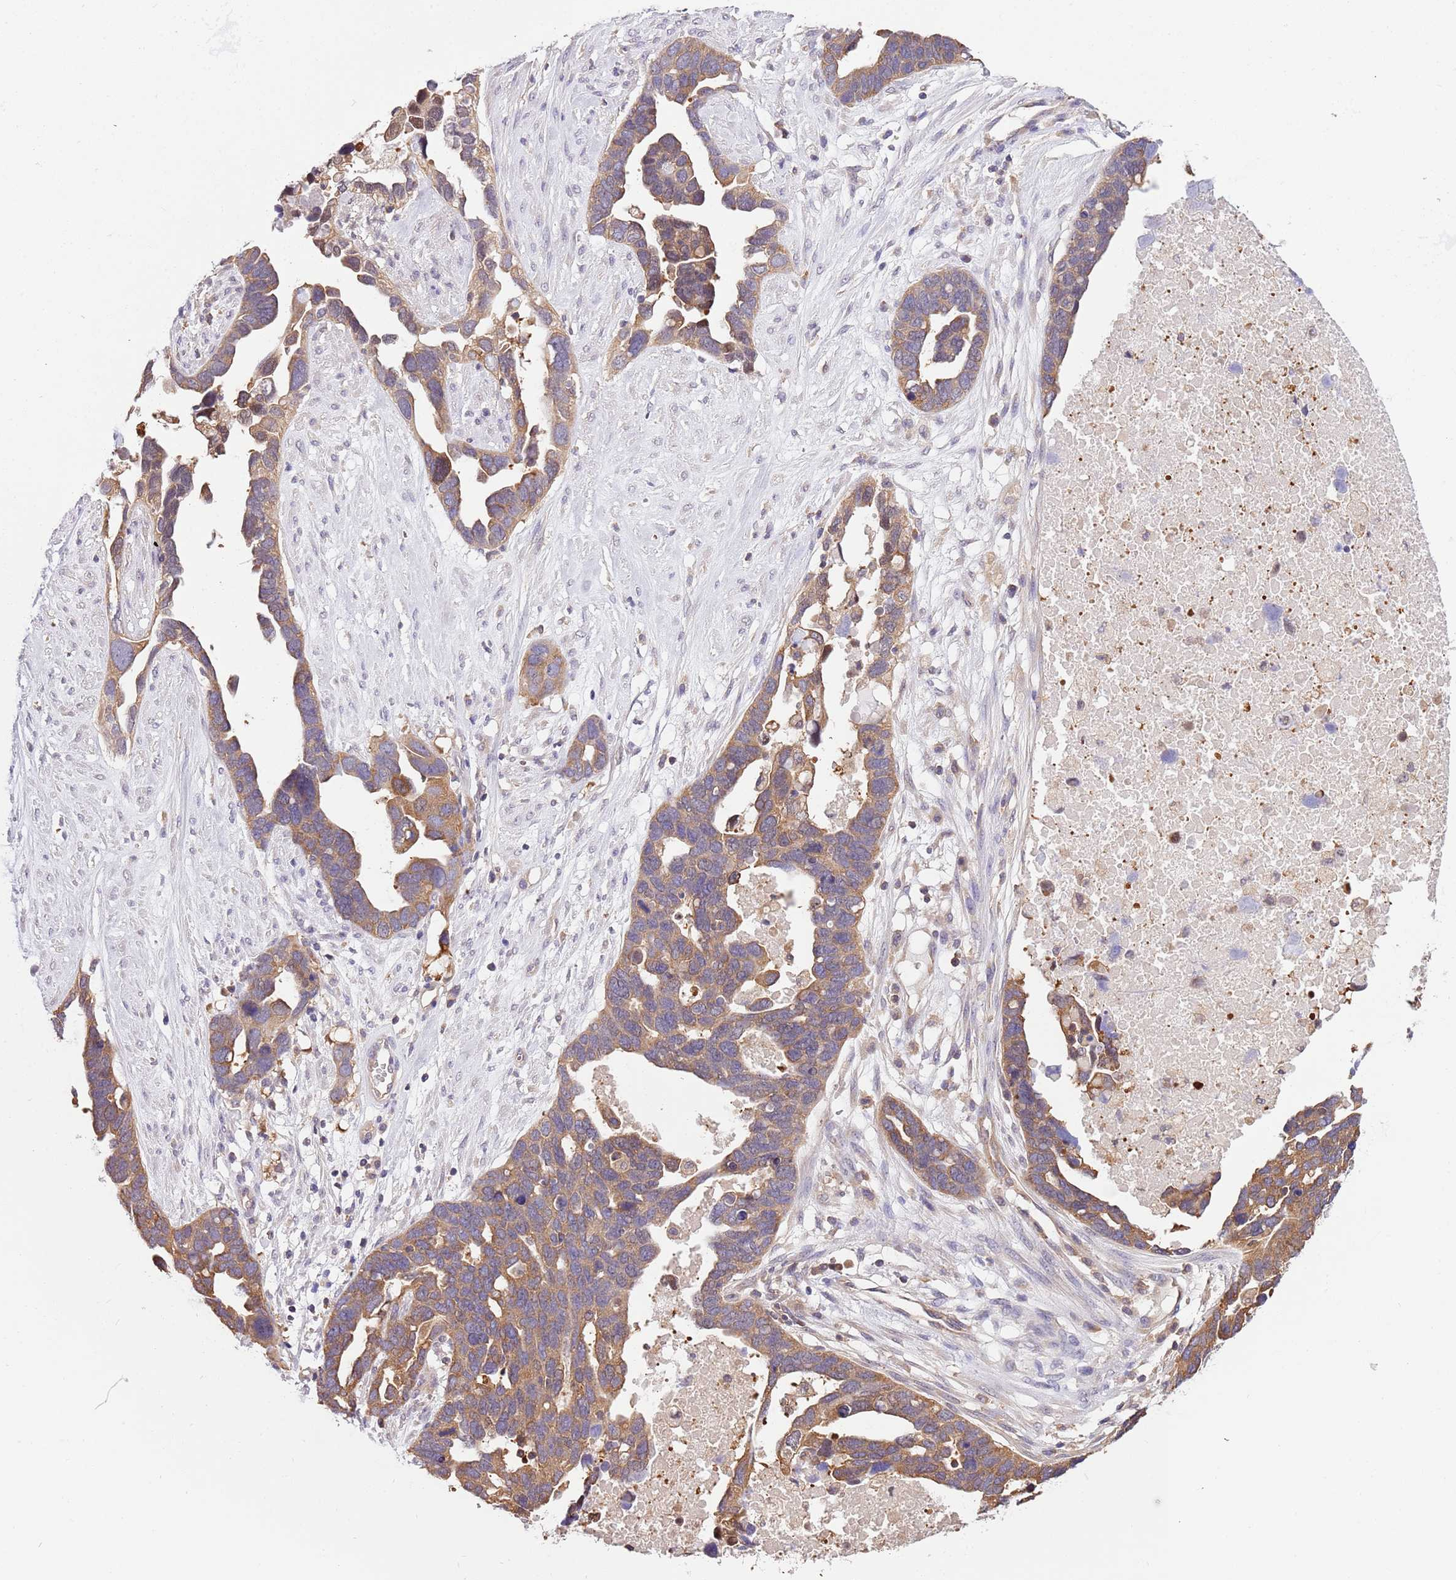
{"staining": {"intensity": "moderate", "quantity": ">75%", "location": "cytoplasmic/membranous"}, "tissue": "ovarian cancer", "cell_type": "Tumor cells", "image_type": "cancer", "snomed": [{"axis": "morphology", "description": "Cystadenocarcinoma, serous, NOS"}, {"axis": "topography", "description": "Ovary"}], "caption": "Immunohistochemical staining of ovarian cancer demonstrates medium levels of moderate cytoplasmic/membranous protein staining in approximately >75% of tumor cells. Nuclei are stained in blue.", "gene": "STIP1", "patient": {"sex": "female", "age": 54}}